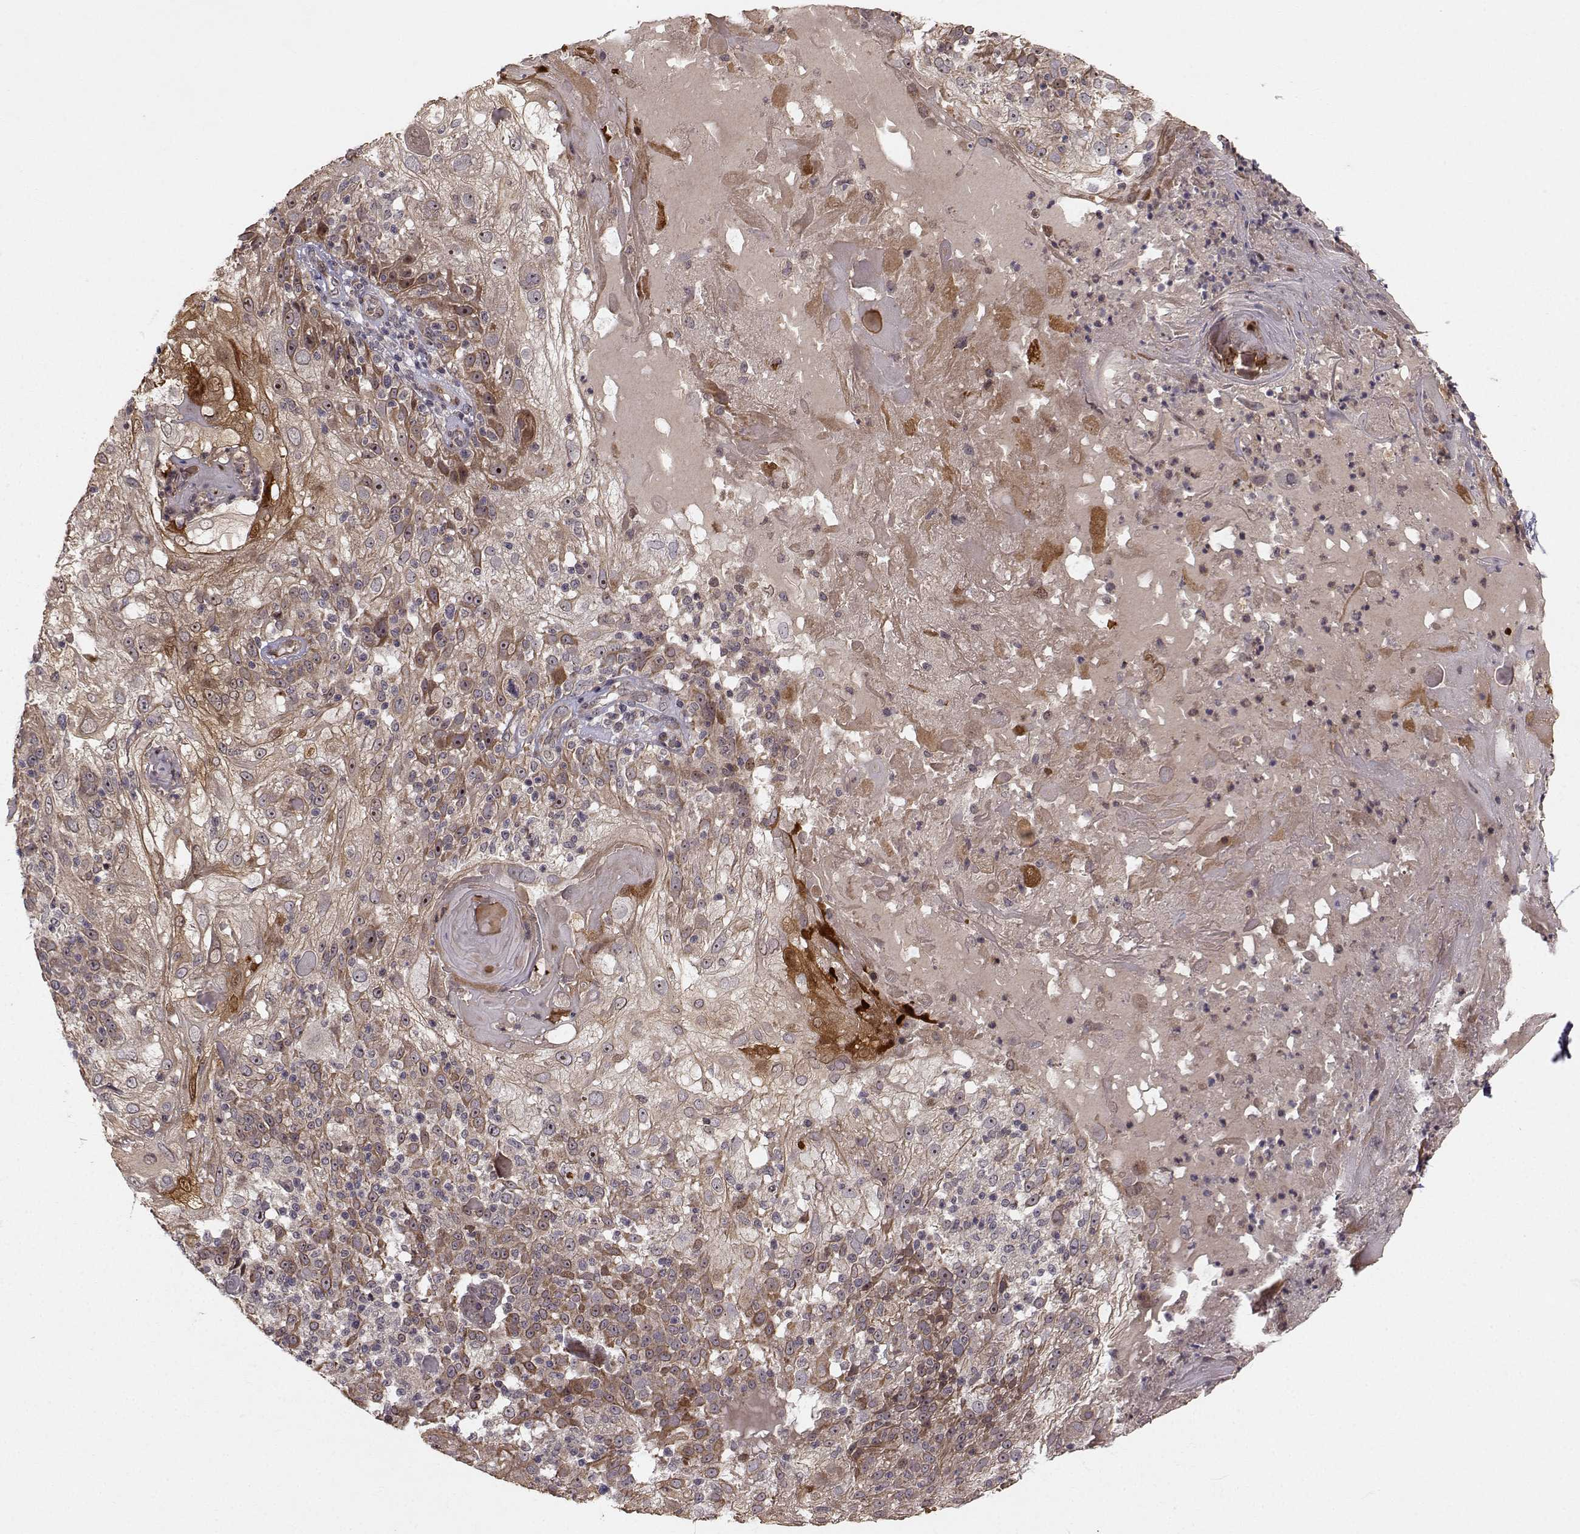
{"staining": {"intensity": "moderate", "quantity": "<25%", "location": "cytoplasmic/membranous"}, "tissue": "skin cancer", "cell_type": "Tumor cells", "image_type": "cancer", "snomed": [{"axis": "morphology", "description": "Normal tissue, NOS"}, {"axis": "morphology", "description": "Squamous cell carcinoma, NOS"}, {"axis": "topography", "description": "Skin"}], "caption": "Immunohistochemical staining of human skin squamous cell carcinoma displays low levels of moderate cytoplasmic/membranous protein positivity in approximately <25% of tumor cells. (DAB = brown stain, brightfield microscopy at high magnification).", "gene": "APC", "patient": {"sex": "female", "age": 83}}